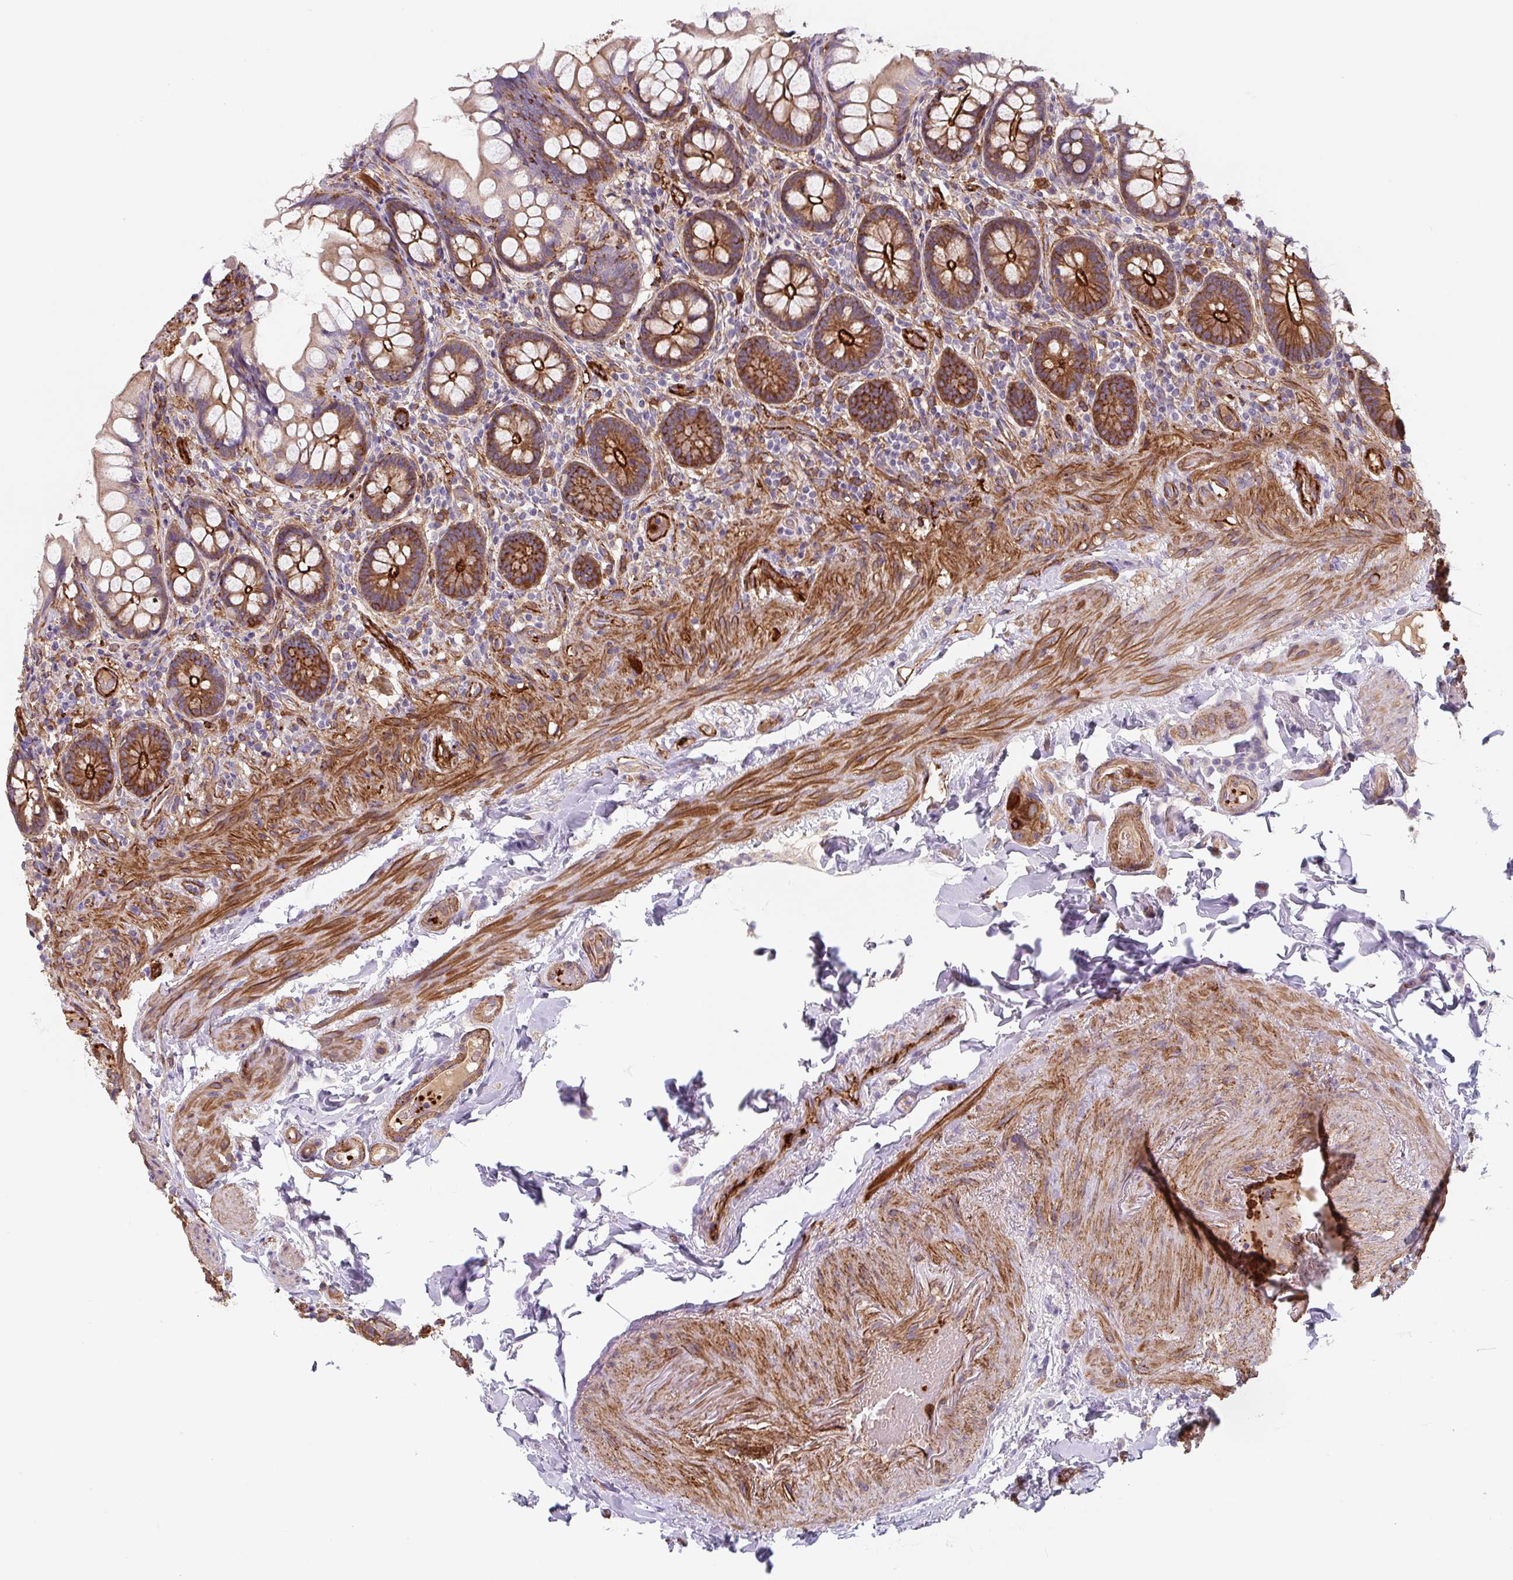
{"staining": {"intensity": "moderate", "quantity": ">75%", "location": "cytoplasmic/membranous"}, "tissue": "small intestine", "cell_type": "Glandular cells", "image_type": "normal", "snomed": [{"axis": "morphology", "description": "Normal tissue, NOS"}, {"axis": "topography", "description": "Small intestine"}], "caption": "IHC micrograph of unremarkable small intestine: human small intestine stained using immunohistochemistry displays medium levels of moderate protein expression localized specifically in the cytoplasmic/membranous of glandular cells, appearing as a cytoplasmic/membranous brown color.", "gene": "DHFR2", "patient": {"sex": "male", "age": 70}}